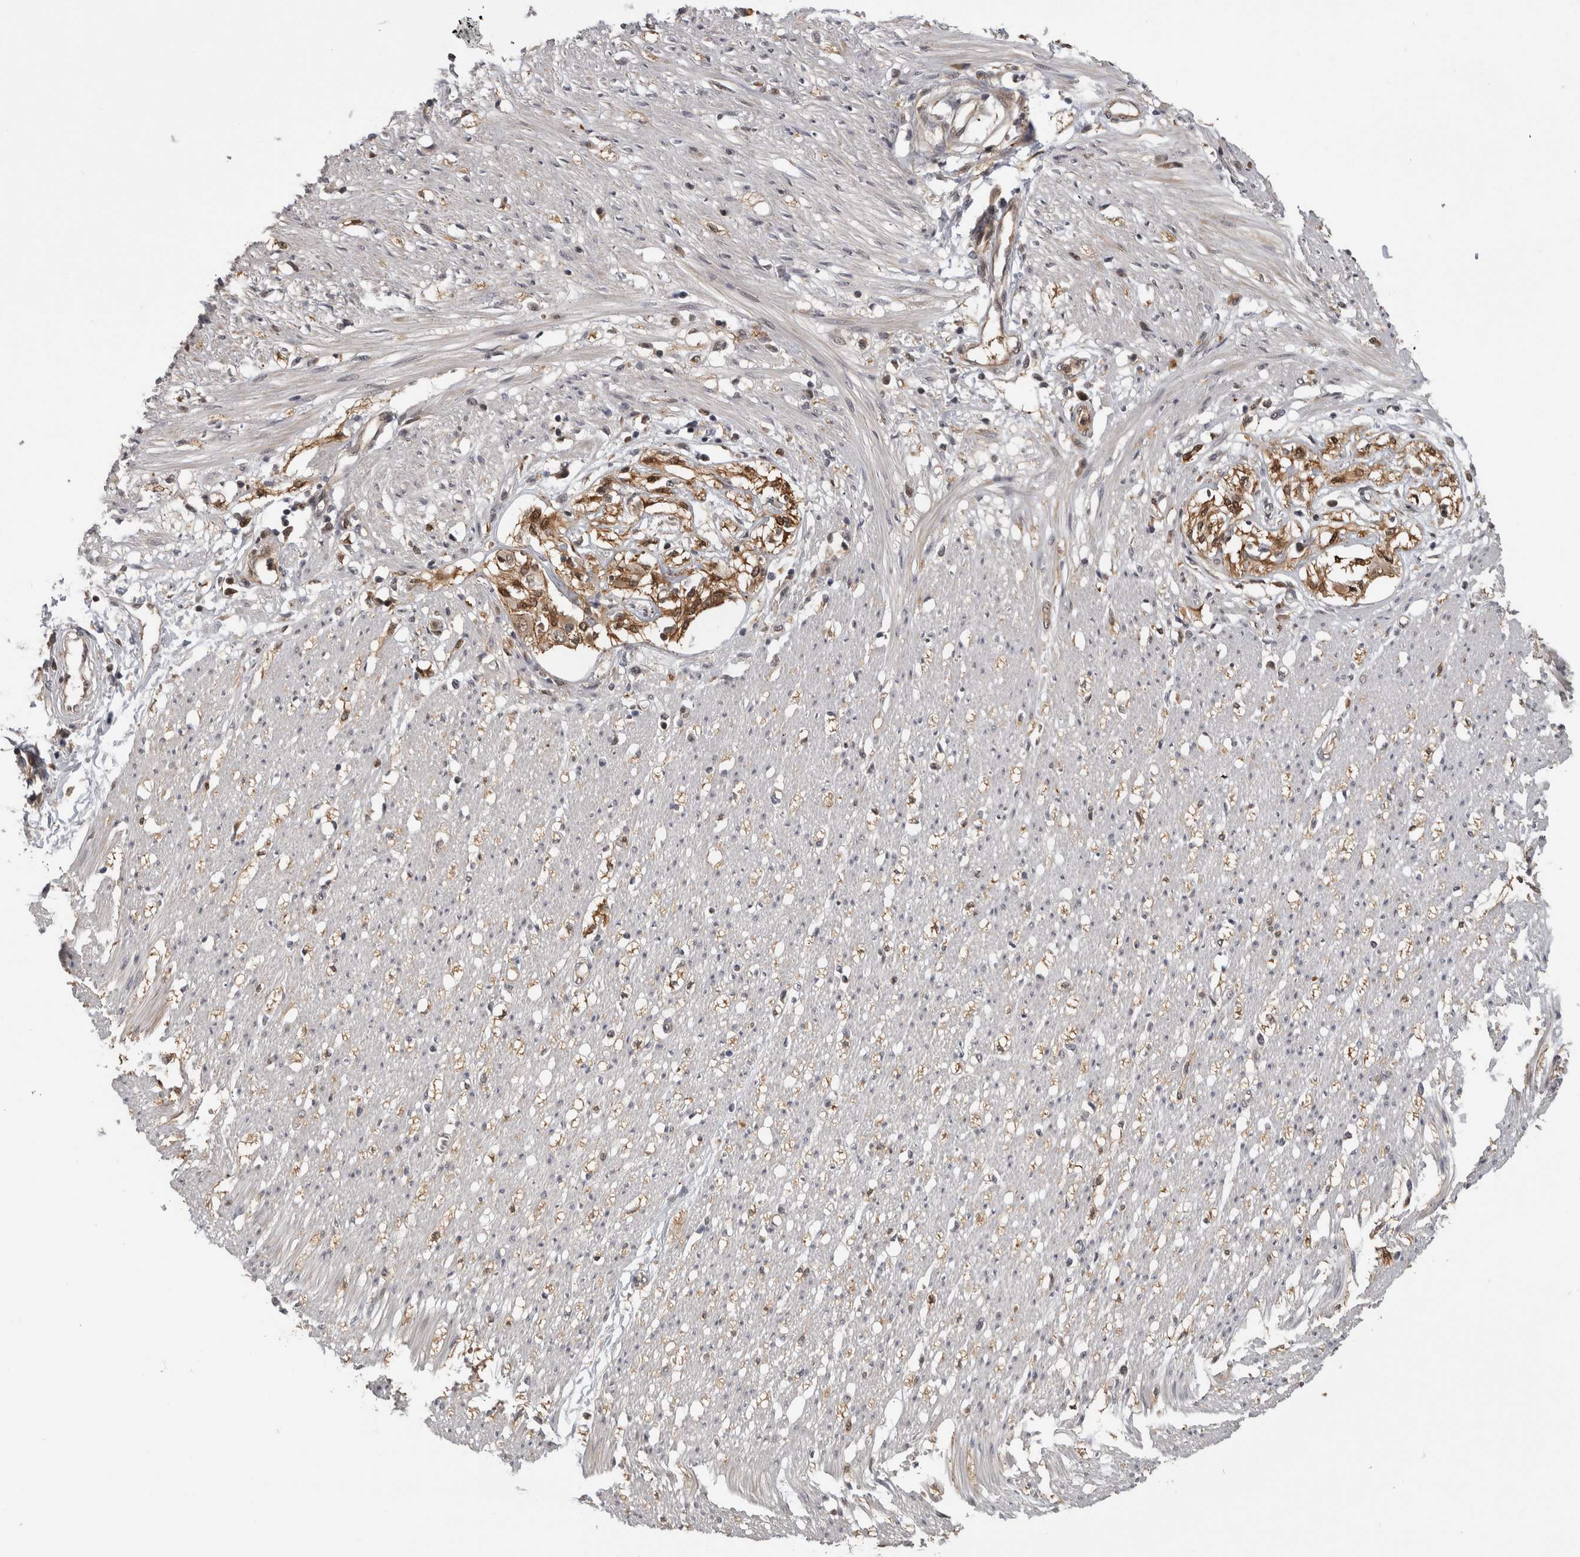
{"staining": {"intensity": "moderate", "quantity": ">75%", "location": "cytoplasmic/membranous"}, "tissue": "soft tissue", "cell_type": "Peripheral nerve", "image_type": "normal", "snomed": [{"axis": "morphology", "description": "Normal tissue, NOS"}, {"axis": "morphology", "description": "Adenocarcinoma, NOS"}, {"axis": "topography", "description": "Colon"}, {"axis": "topography", "description": "Peripheral nerve tissue"}], "caption": "This photomicrograph displays immunohistochemistry staining of benign human soft tissue, with medium moderate cytoplasmic/membranous expression in approximately >75% of peripheral nerve.", "gene": "USH1G", "patient": {"sex": "male", "age": 14}}